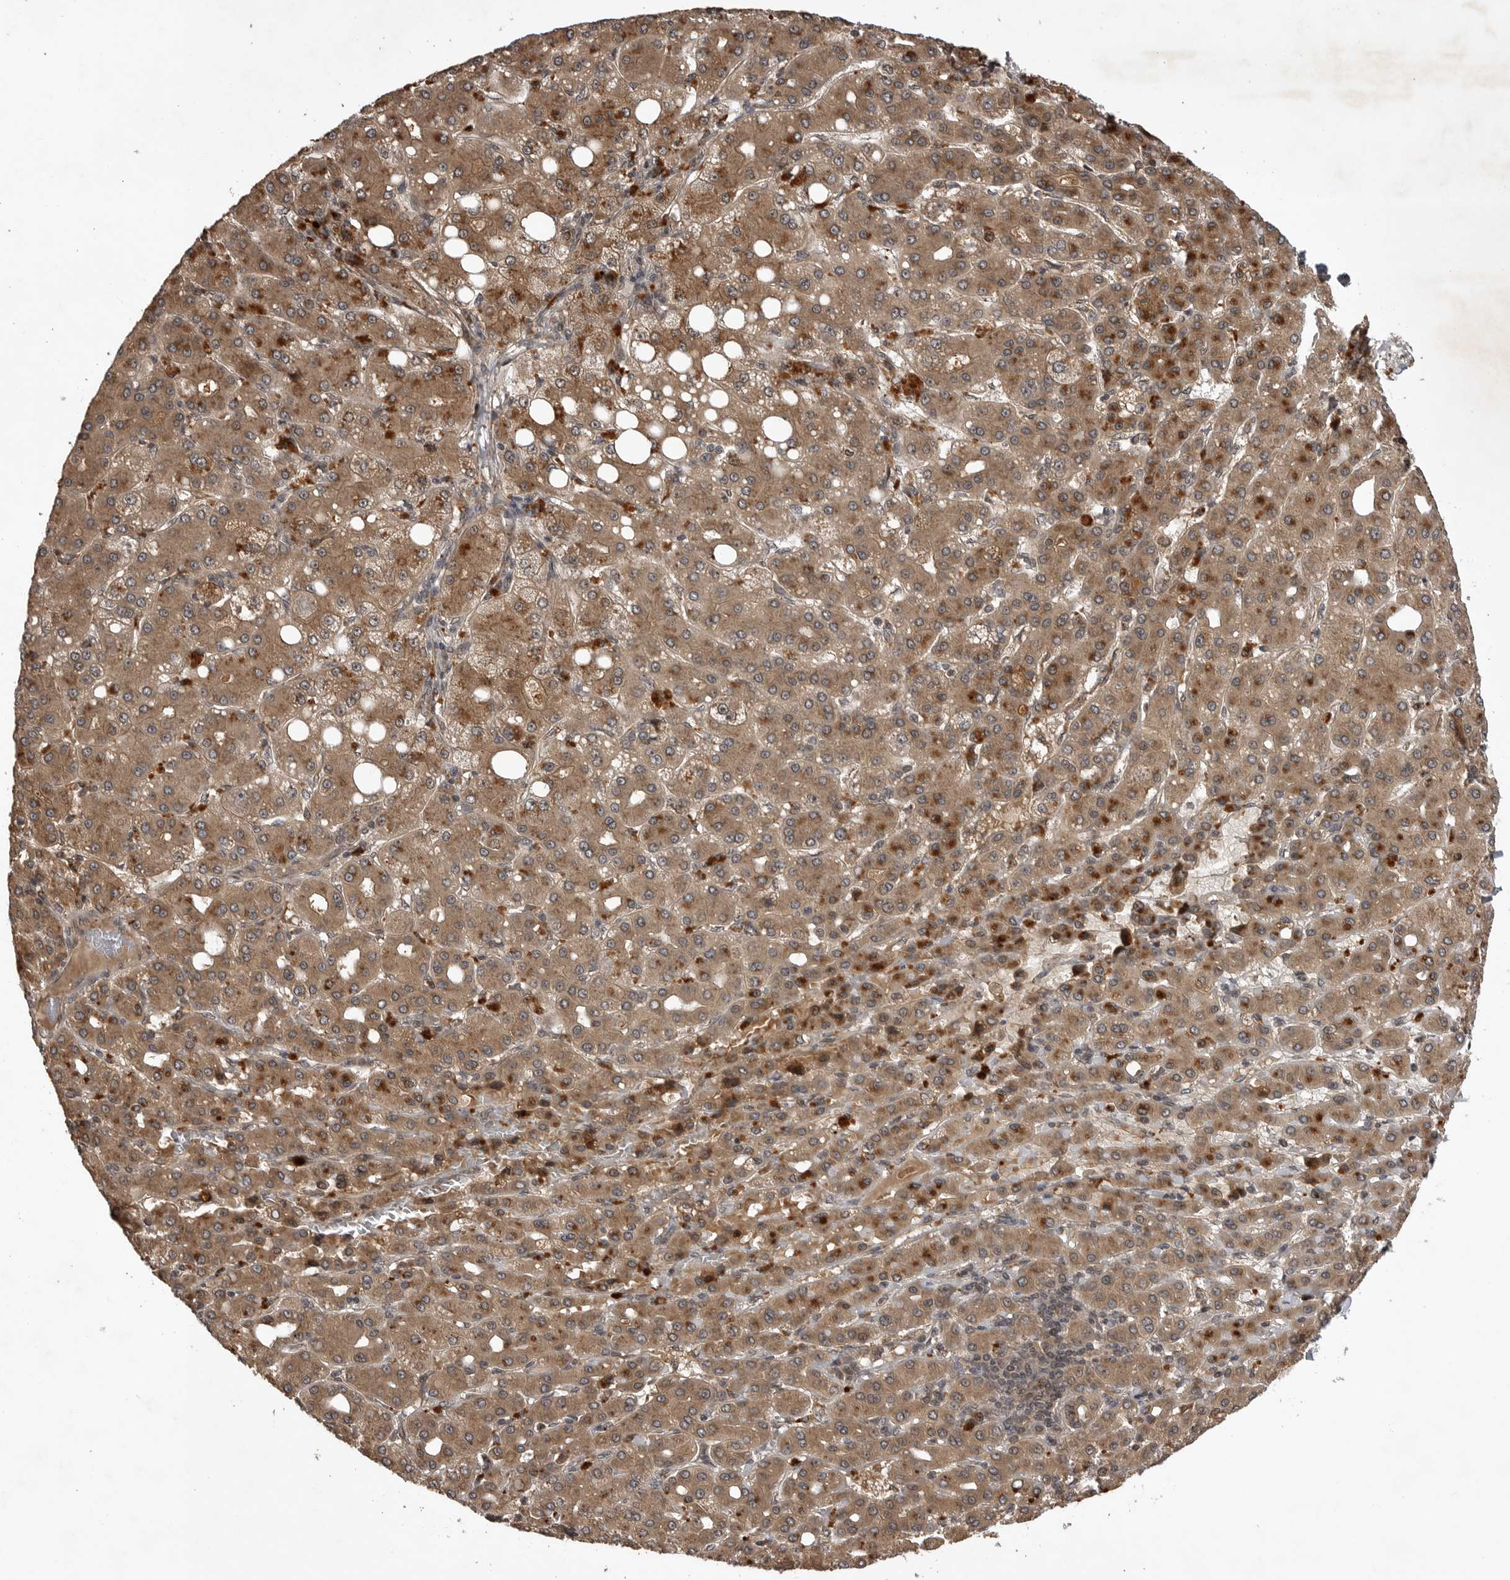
{"staining": {"intensity": "moderate", "quantity": ">75%", "location": "cytoplasmic/membranous"}, "tissue": "liver cancer", "cell_type": "Tumor cells", "image_type": "cancer", "snomed": [{"axis": "morphology", "description": "Carcinoma, Hepatocellular, NOS"}, {"axis": "topography", "description": "Liver"}], "caption": "Hepatocellular carcinoma (liver) stained with a brown dye displays moderate cytoplasmic/membranous positive expression in approximately >75% of tumor cells.", "gene": "AKAP7", "patient": {"sex": "male", "age": 65}}